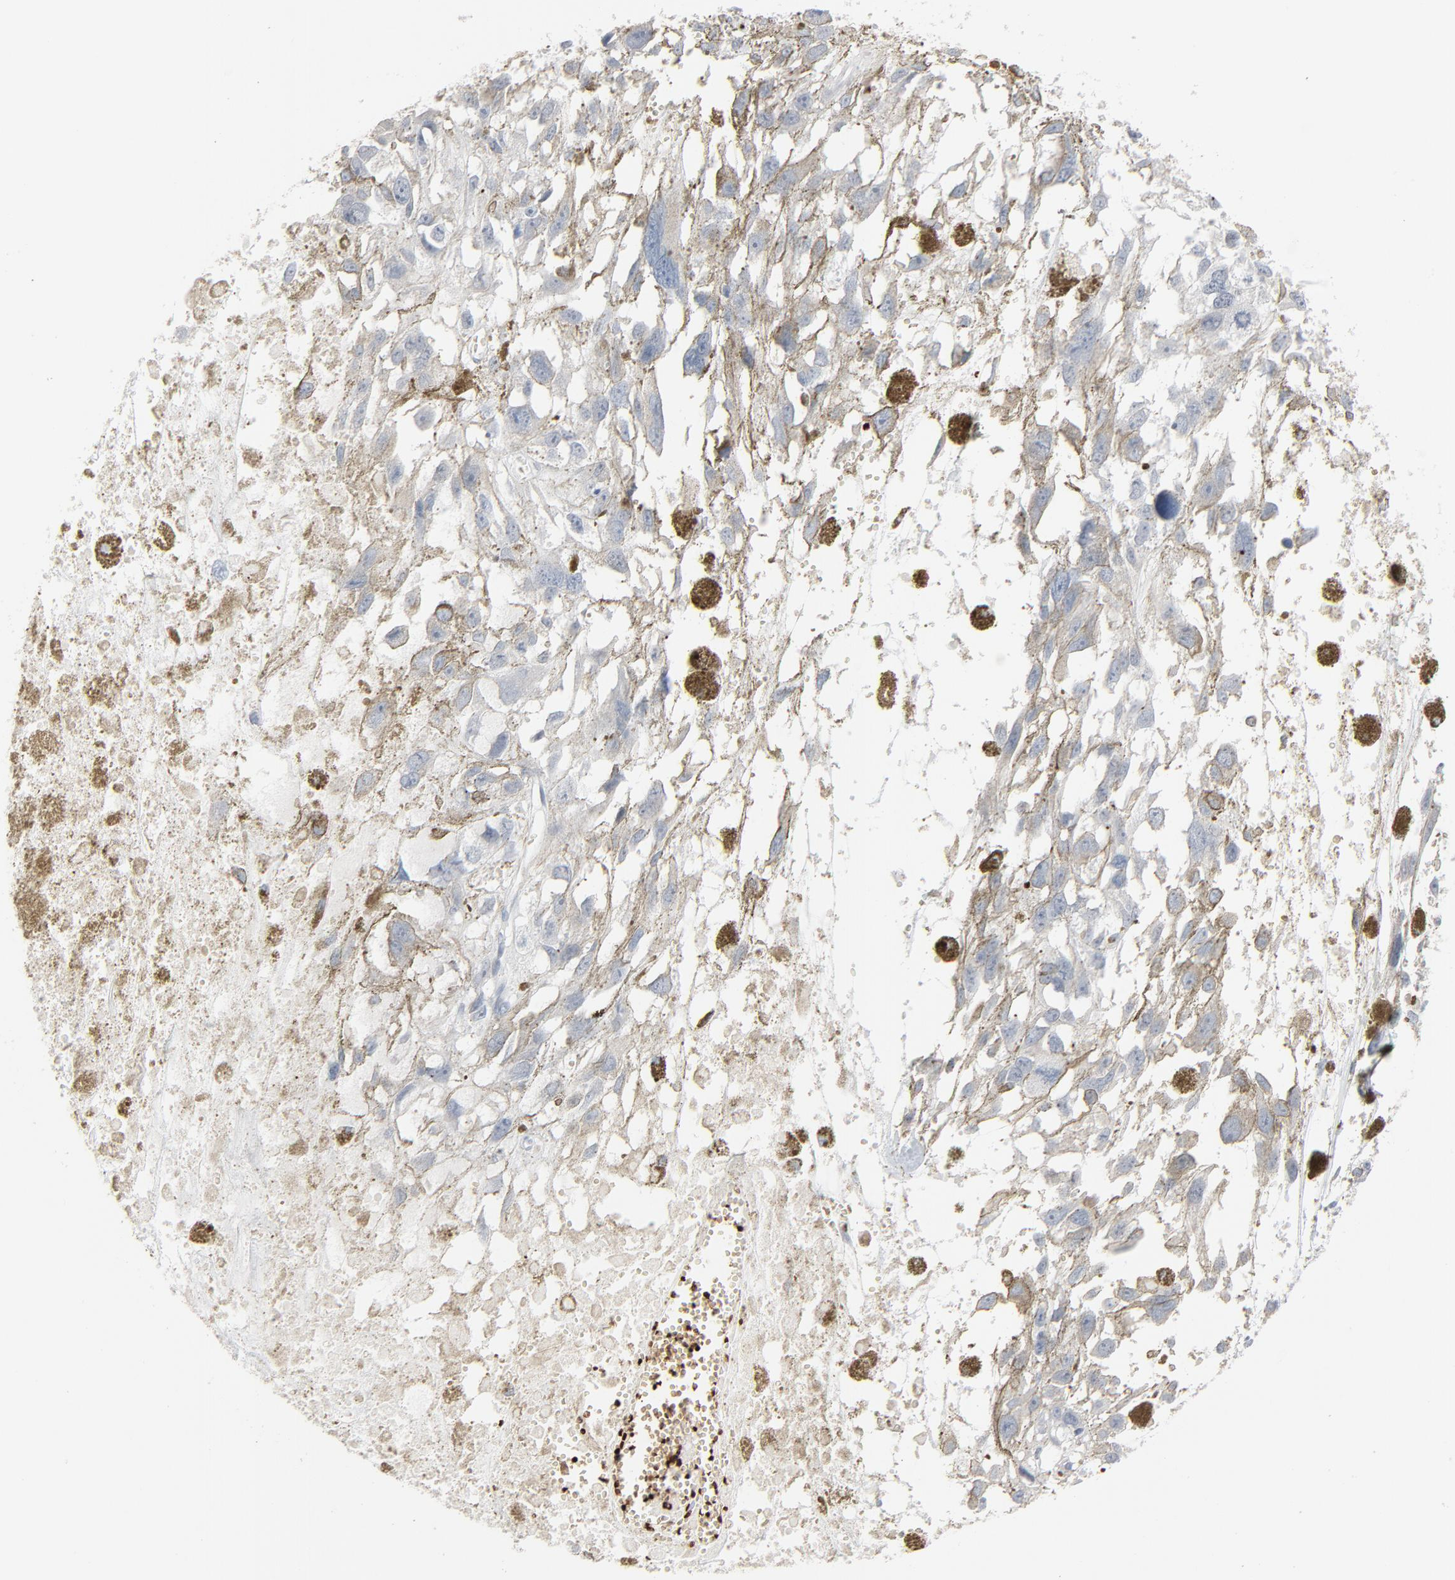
{"staining": {"intensity": "weak", "quantity": ">75%", "location": "cytoplasmic/membranous"}, "tissue": "melanoma", "cell_type": "Tumor cells", "image_type": "cancer", "snomed": [{"axis": "morphology", "description": "Malignant melanoma, Metastatic site"}, {"axis": "topography", "description": "Lymph node"}], "caption": "High-power microscopy captured an immunohistochemistry (IHC) image of melanoma, revealing weak cytoplasmic/membranous expression in approximately >75% of tumor cells. (DAB (3,3'-diaminobenzidine) = brown stain, brightfield microscopy at high magnification).", "gene": "SAGE1", "patient": {"sex": "male", "age": 59}}